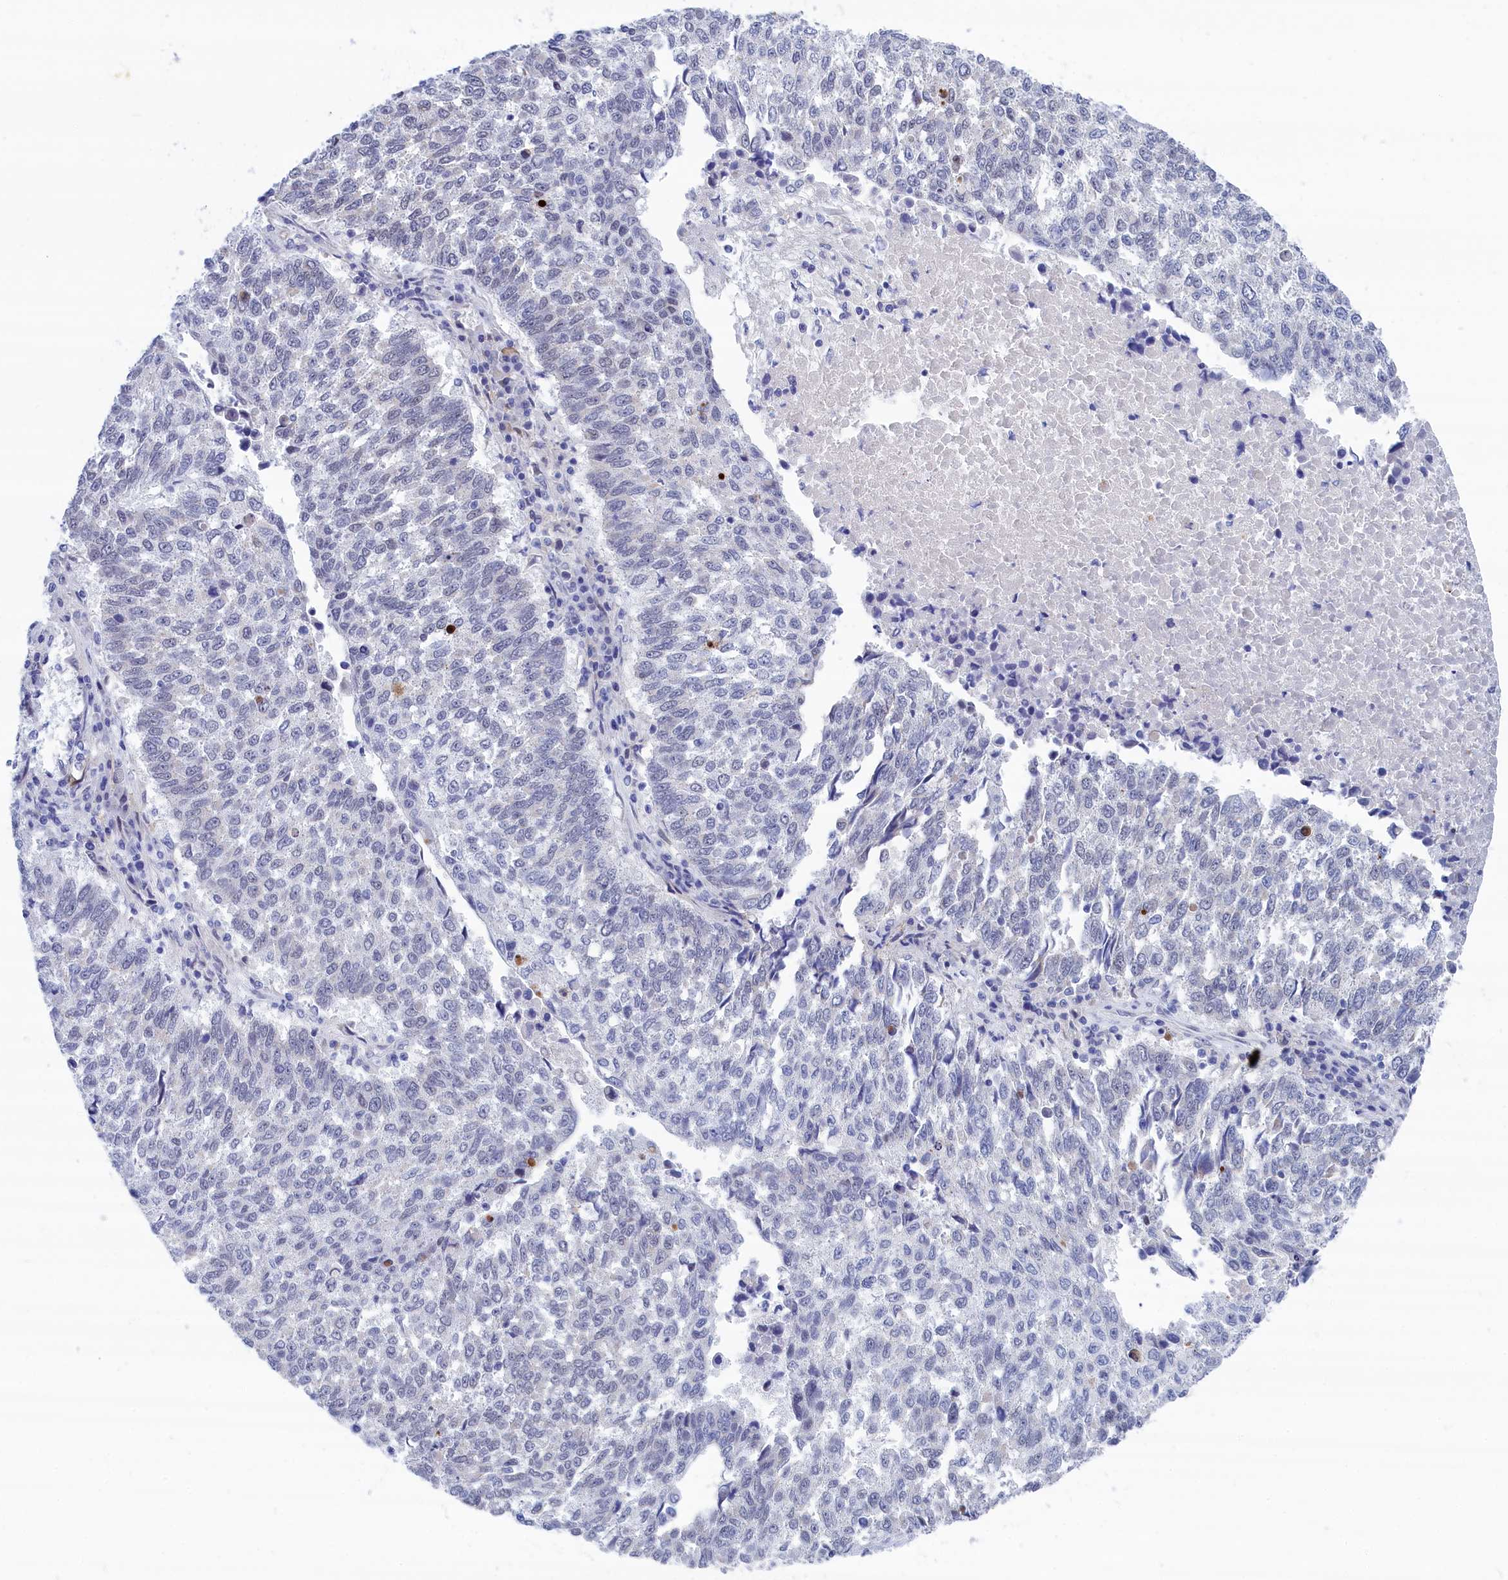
{"staining": {"intensity": "negative", "quantity": "none", "location": "none"}, "tissue": "lung cancer", "cell_type": "Tumor cells", "image_type": "cancer", "snomed": [{"axis": "morphology", "description": "Squamous cell carcinoma, NOS"}, {"axis": "topography", "description": "Lung"}], "caption": "Human squamous cell carcinoma (lung) stained for a protein using immunohistochemistry (IHC) exhibits no staining in tumor cells.", "gene": "WDR83", "patient": {"sex": "male", "age": 73}}